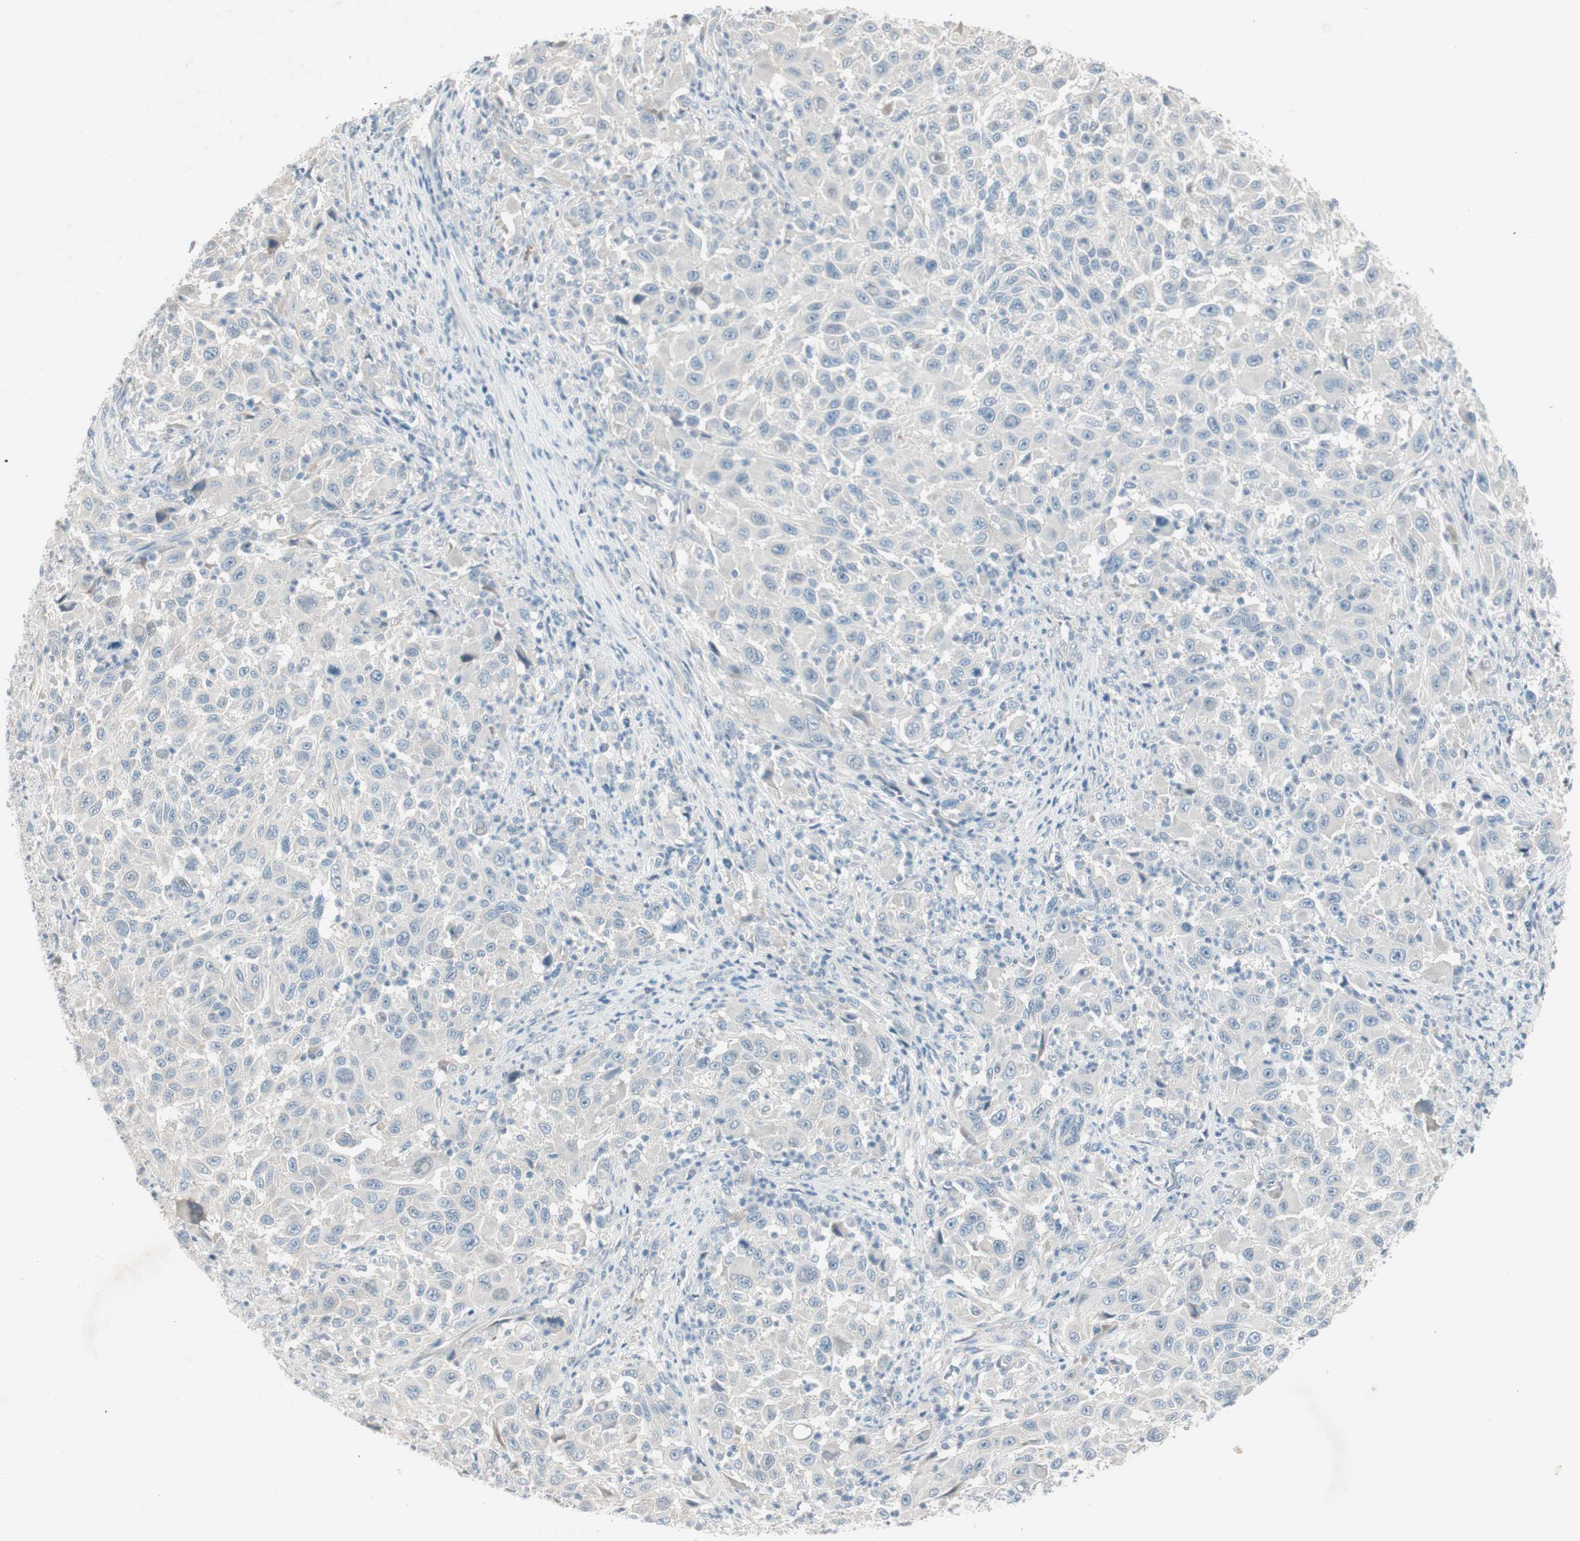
{"staining": {"intensity": "negative", "quantity": "none", "location": "none"}, "tissue": "melanoma", "cell_type": "Tumor cells", "image_type": "cancer", "snomed": [{"axis": "morphology", "description": "Malignant melanoma, Metastatic site"}, {"axis": "topography", "description": "Lymph node"}], "caption": "IHC photomicrograph of melanoma stained for a protein (brown), which reveals no positivity in tumor cells. (DAB (3,3'-diaminobenzidine) IHC, high magnification).", "gene": "MAPRE3", "patient": {"sex": "male", "age": 61}}